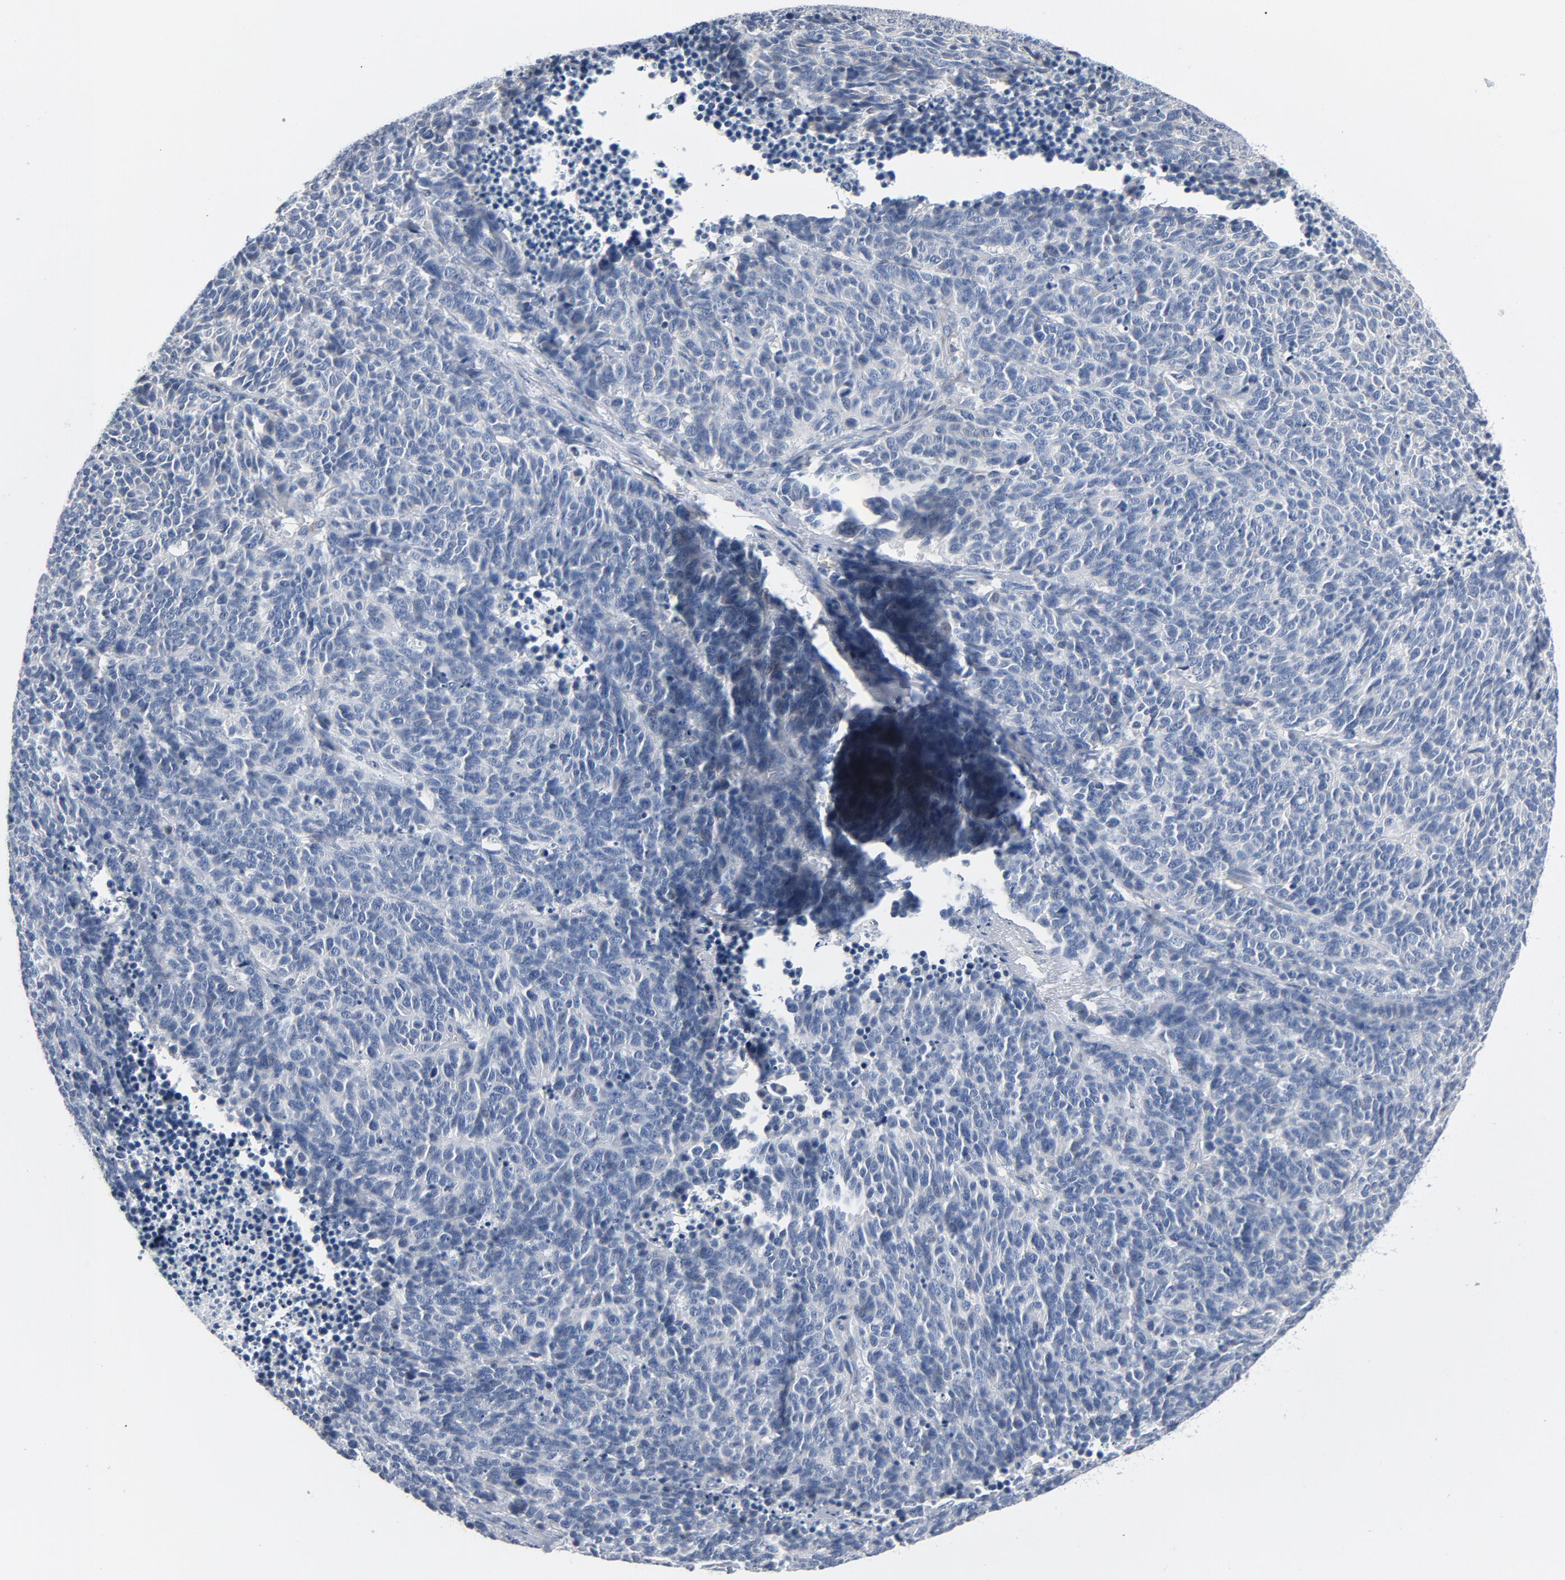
{"staining": {"intensity": "negative", "quantity": "none", "location": "none"}, "tissue": "lung cancer", "cell_type": "Tumor cells", "image_type": "cancer", "snomed": [{"axis": "morphology", "description": "Neoplasm, malignant, NOS"}, {"axis": "topography", "description": "Lung"}], "caption": "Immunohistochemical staining of human lung malignant neoplasm reveals no significant positivity in tumor cells.", "gene": "YIPF6", "patient": {"sex": "female", "age": 58}}